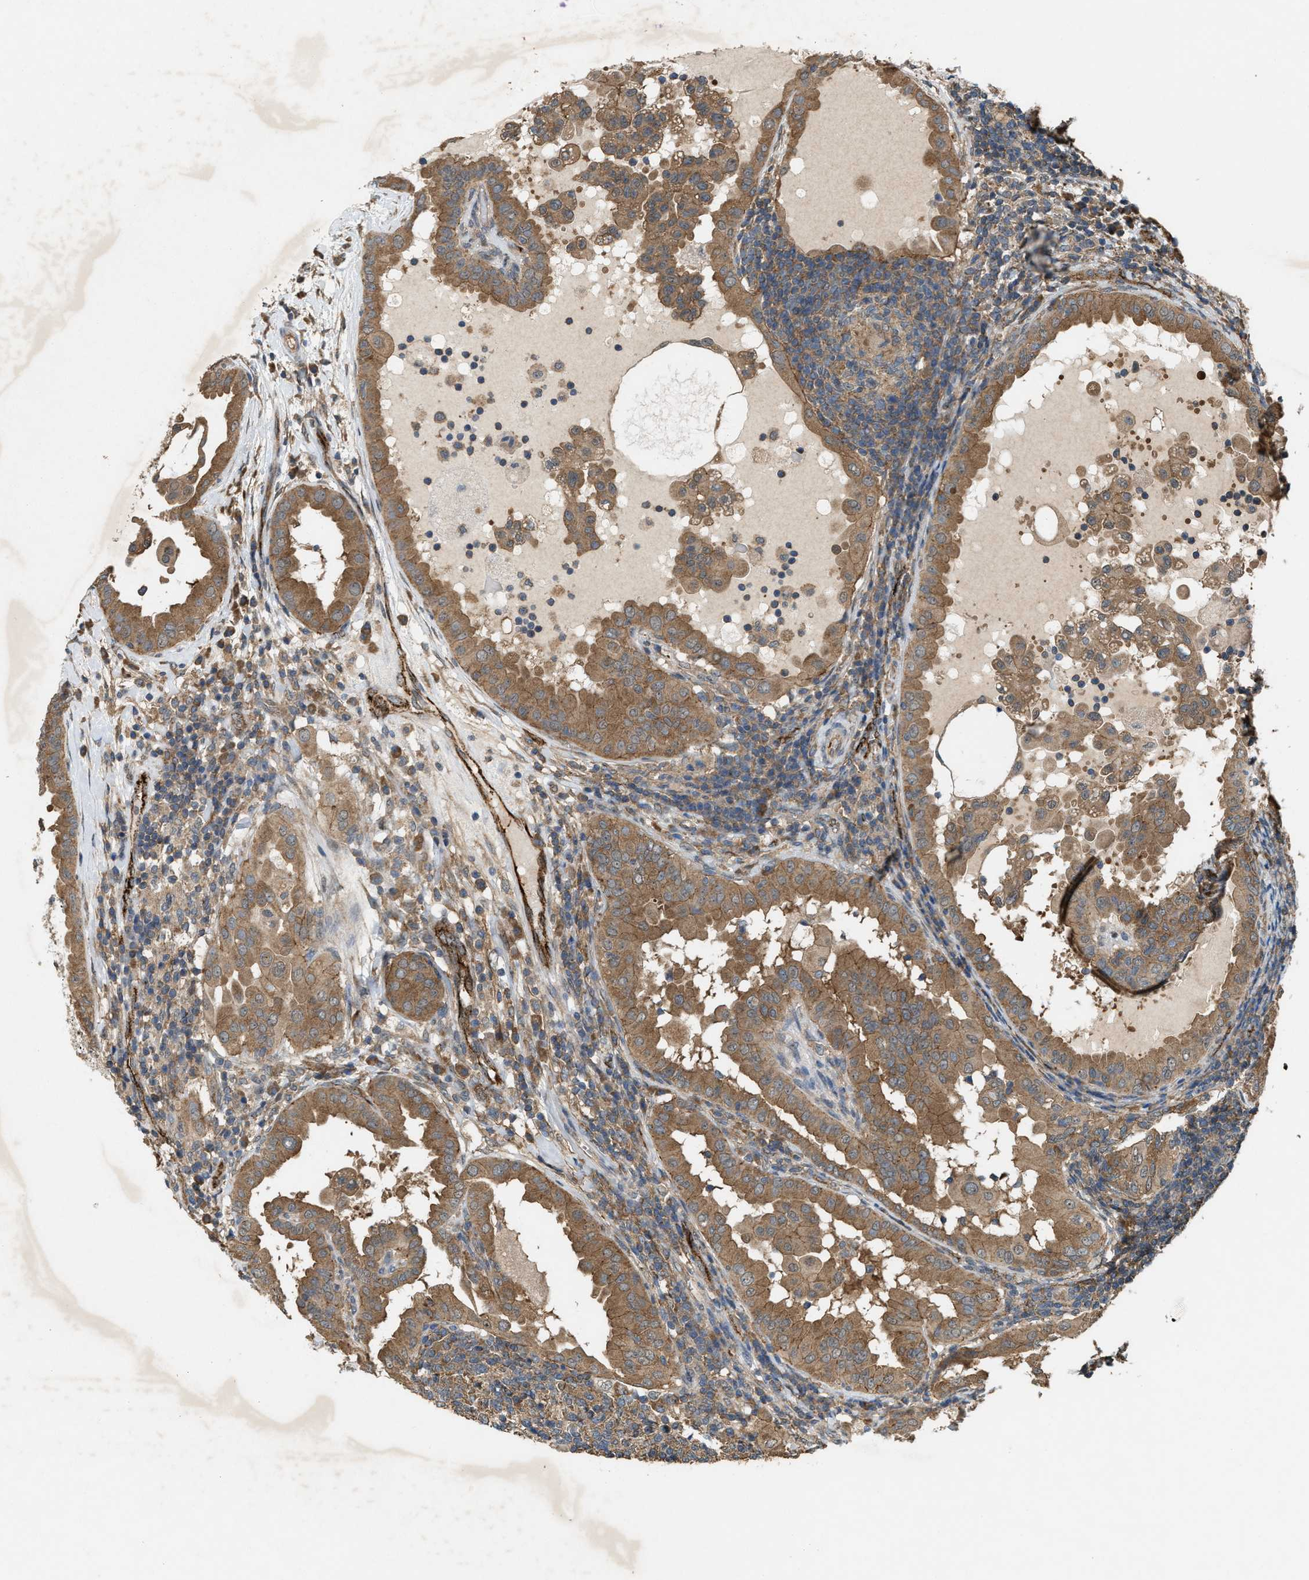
{"staining": {"intensity": "moderate", "quantity": ">75%", "location": "cytoplasmic/membranous"}, "tissue": "thyroid cancer", "cell_type": "Tumor cells", "image_type": "cancer", "snomed": [{"axis": "morphology", "description": "Papillary adenocarcinoma, NOS"}, {"axis": "topography", "description": "Thyroid gland"}], "caption": "Immunohistochemical staining of thyroid cancer reveals medium levels of moderate cytoplasmic/membranous protein staining in approximately >75% of tumor cells.", "gene": "ARHGEF5", "patient": {"sex": "male", "age": 33}}